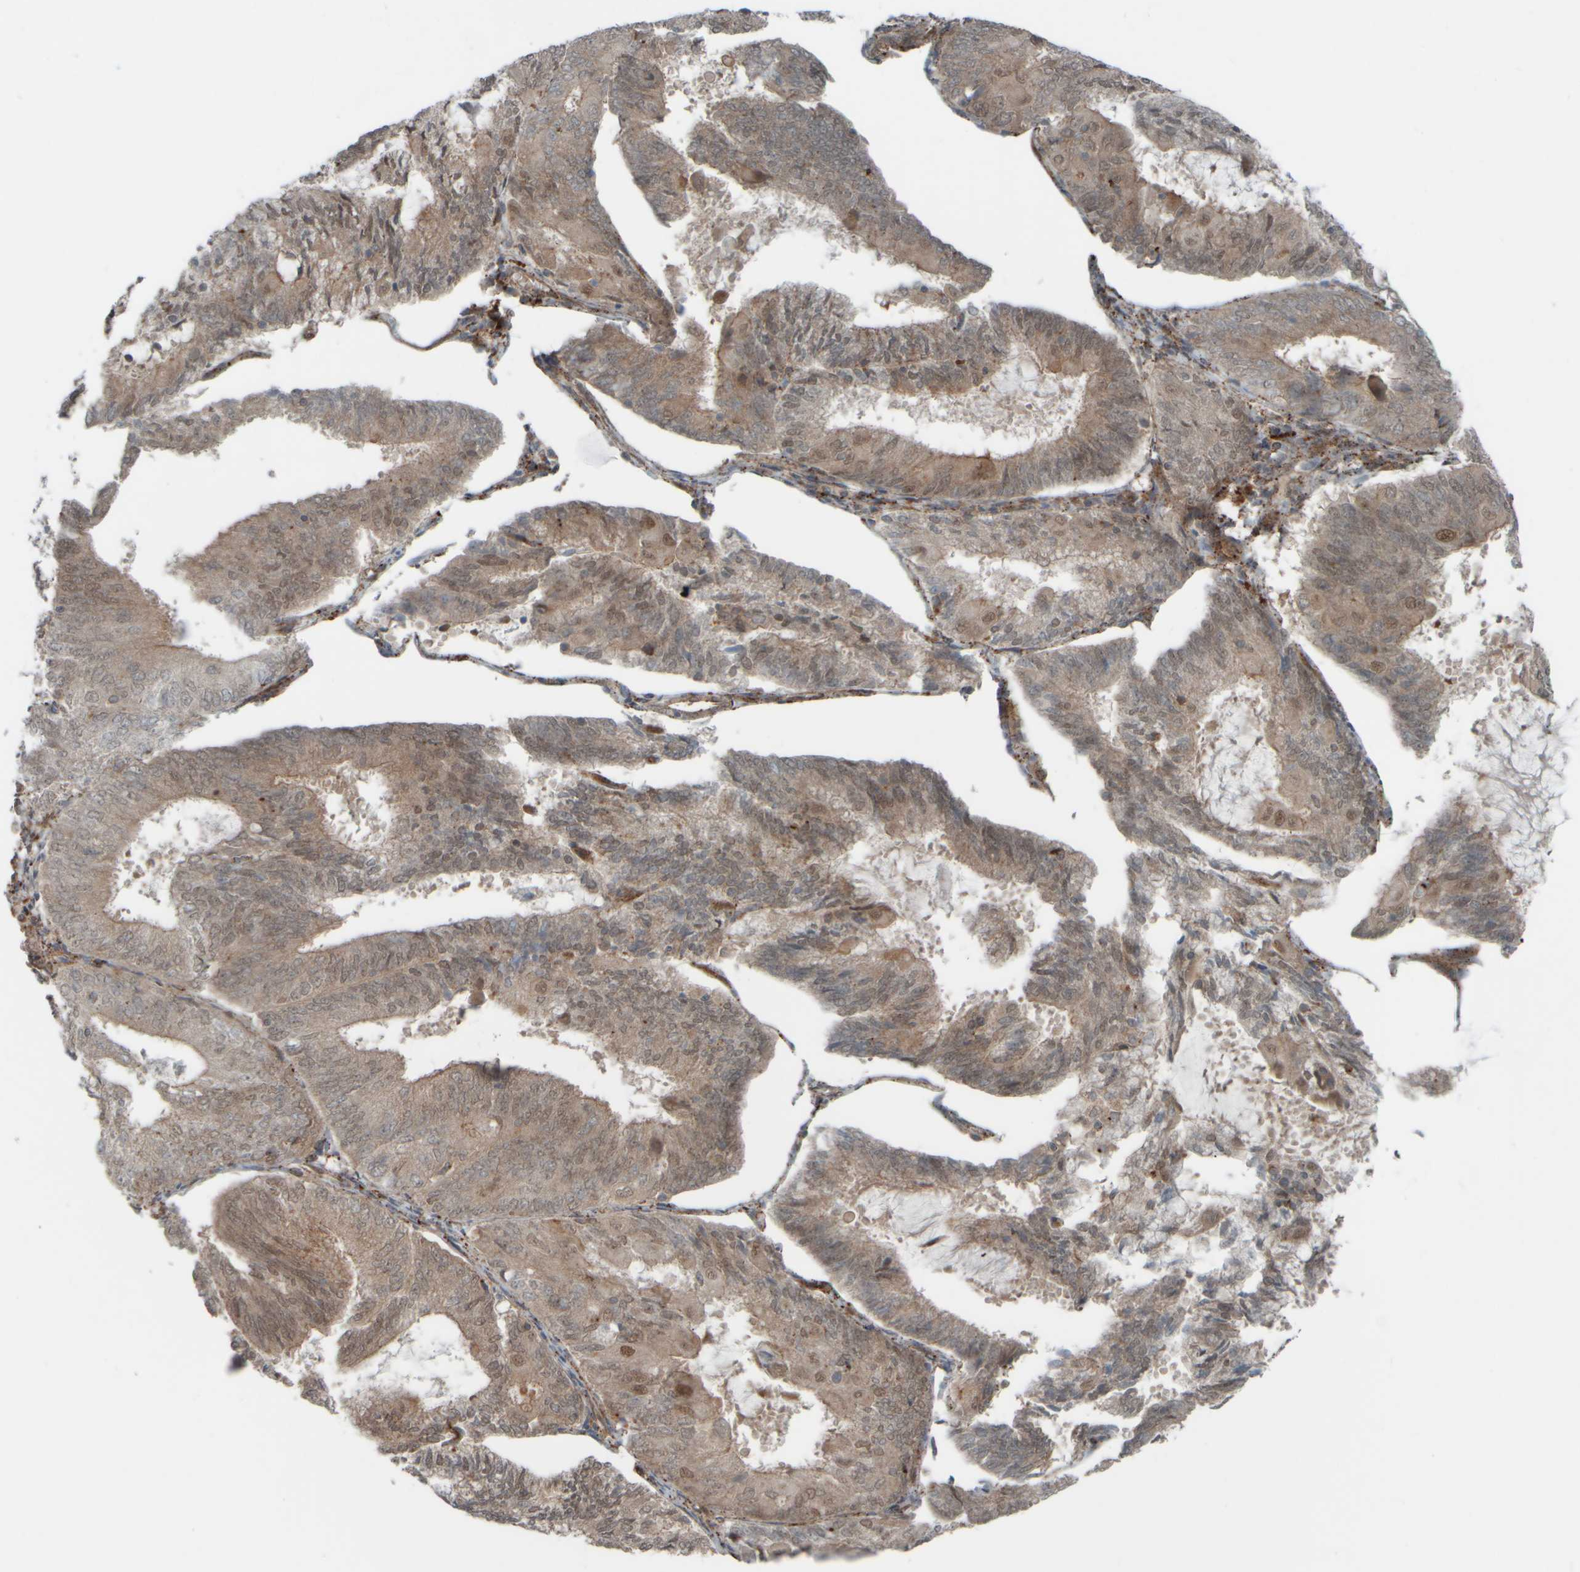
{"staining": {"intensity": "weak", "quantity": ">75%", "location": "cytoplasmic/membranous"}, "tissue": "endometrial cancer", "cell_type": "Tumor cells", "image_type": "cancer", "snomed": [{"axis": "morphology", "description": "Adenocarcinoma, NOS"}, {"axis": "topography", "description": "Endometrium"}], "caption": "Protein expression by immunohistochemistry (IHC) exhibits weak cytoplasmic/membranous expression in approximately >75% of tumor cells in endometrial cancer (adenocarcinoma).", "gene": "GIGYF1", "patient": {"sex": "female", "age": 81}}